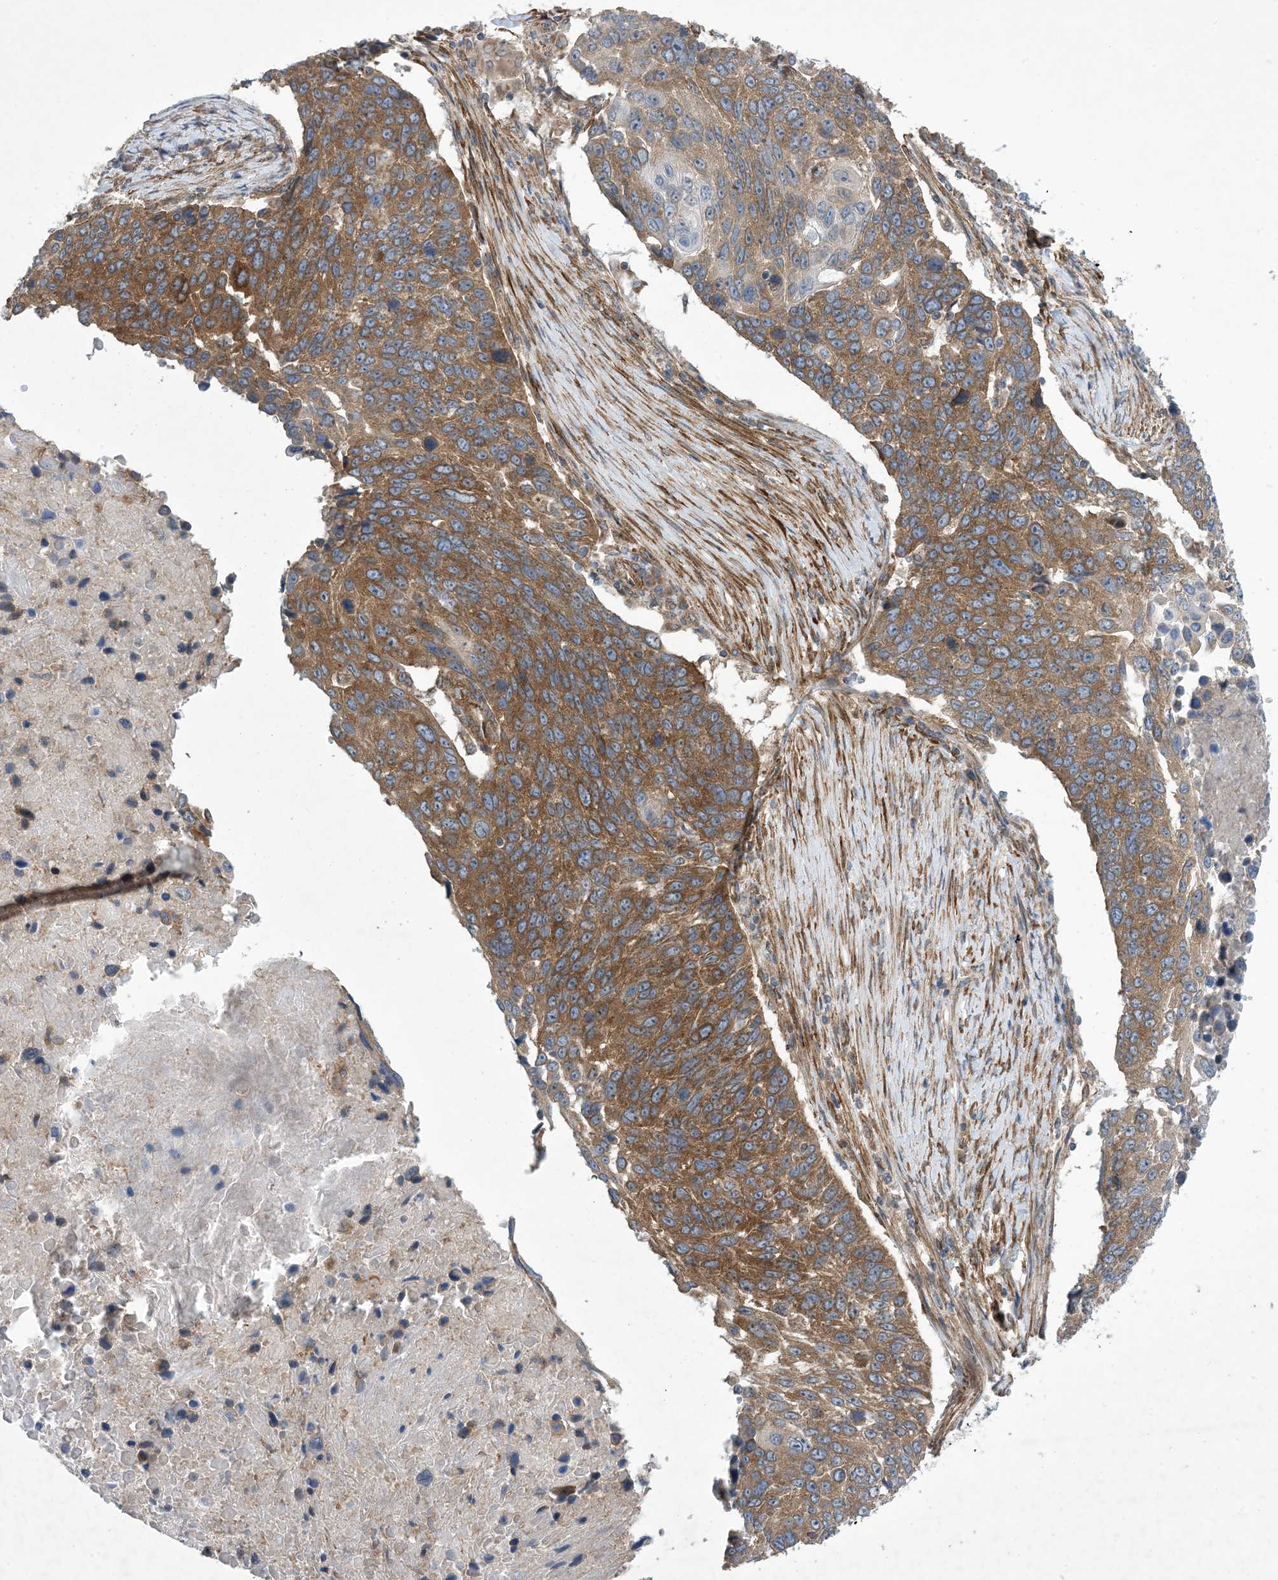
{"staining": {"intensity": "strong", "quantity": ">75%", "location": "cytoplasmic/membranous"}, "tissue": "lung cancer", "cell_type": "Tumor cells", "image_type": "cancer", "snomed": [{"axis": "morphology", "description": "Squamous cell carcinoma, NOS"}, {"axis": "topography", "description": "Lung"}], "caption": "Tumor cells reveal high levels of strong cytoplasmic/membranous expression in about >75% of cells in human lung cancer.", "gene": "EHBP1", "patient": {"sex": "male", "age": 66}}